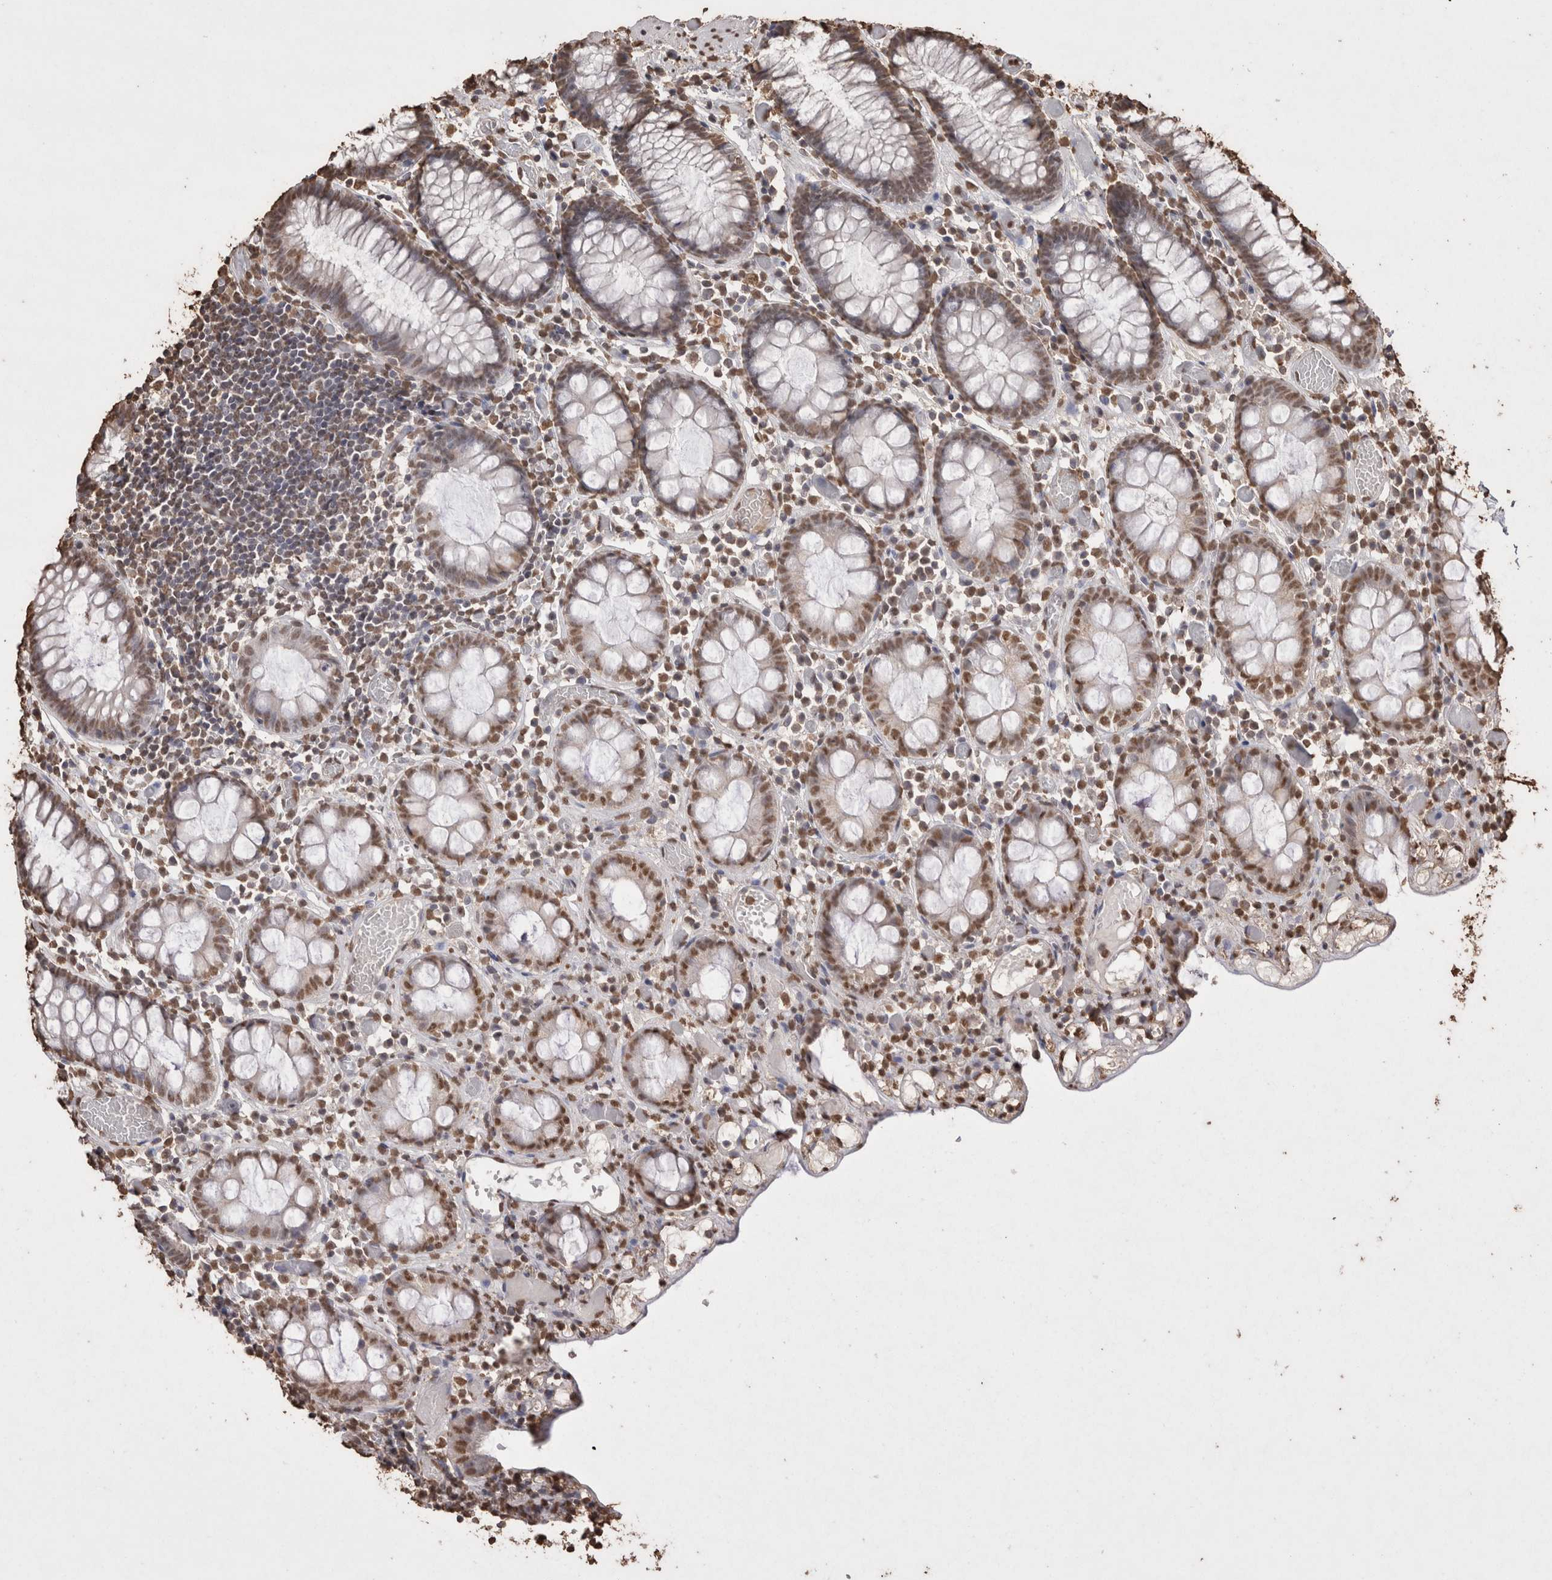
{"staining": {"intensity": "moderate", "quantity": "25%-75%", "location": "cytoplasmic/membranous,nuclear"}, "tissue": "colon", "cell_type": "Endothelial cells", "image_type": "normal", "snomed": [{"axis": "morphology", "description": "Normal tissue, NOS"}, {"axis": "topography", "description": "Colon"}], "caption": "Immunohistochemistry of unremarkable colon displays medium levels of moderate cytoplasmic/membranous,nuclear staining in approximately 25%-75% of endothelial cells.", "gene": "POU5F1", "patient": {"sex": "male", "age": 14}}